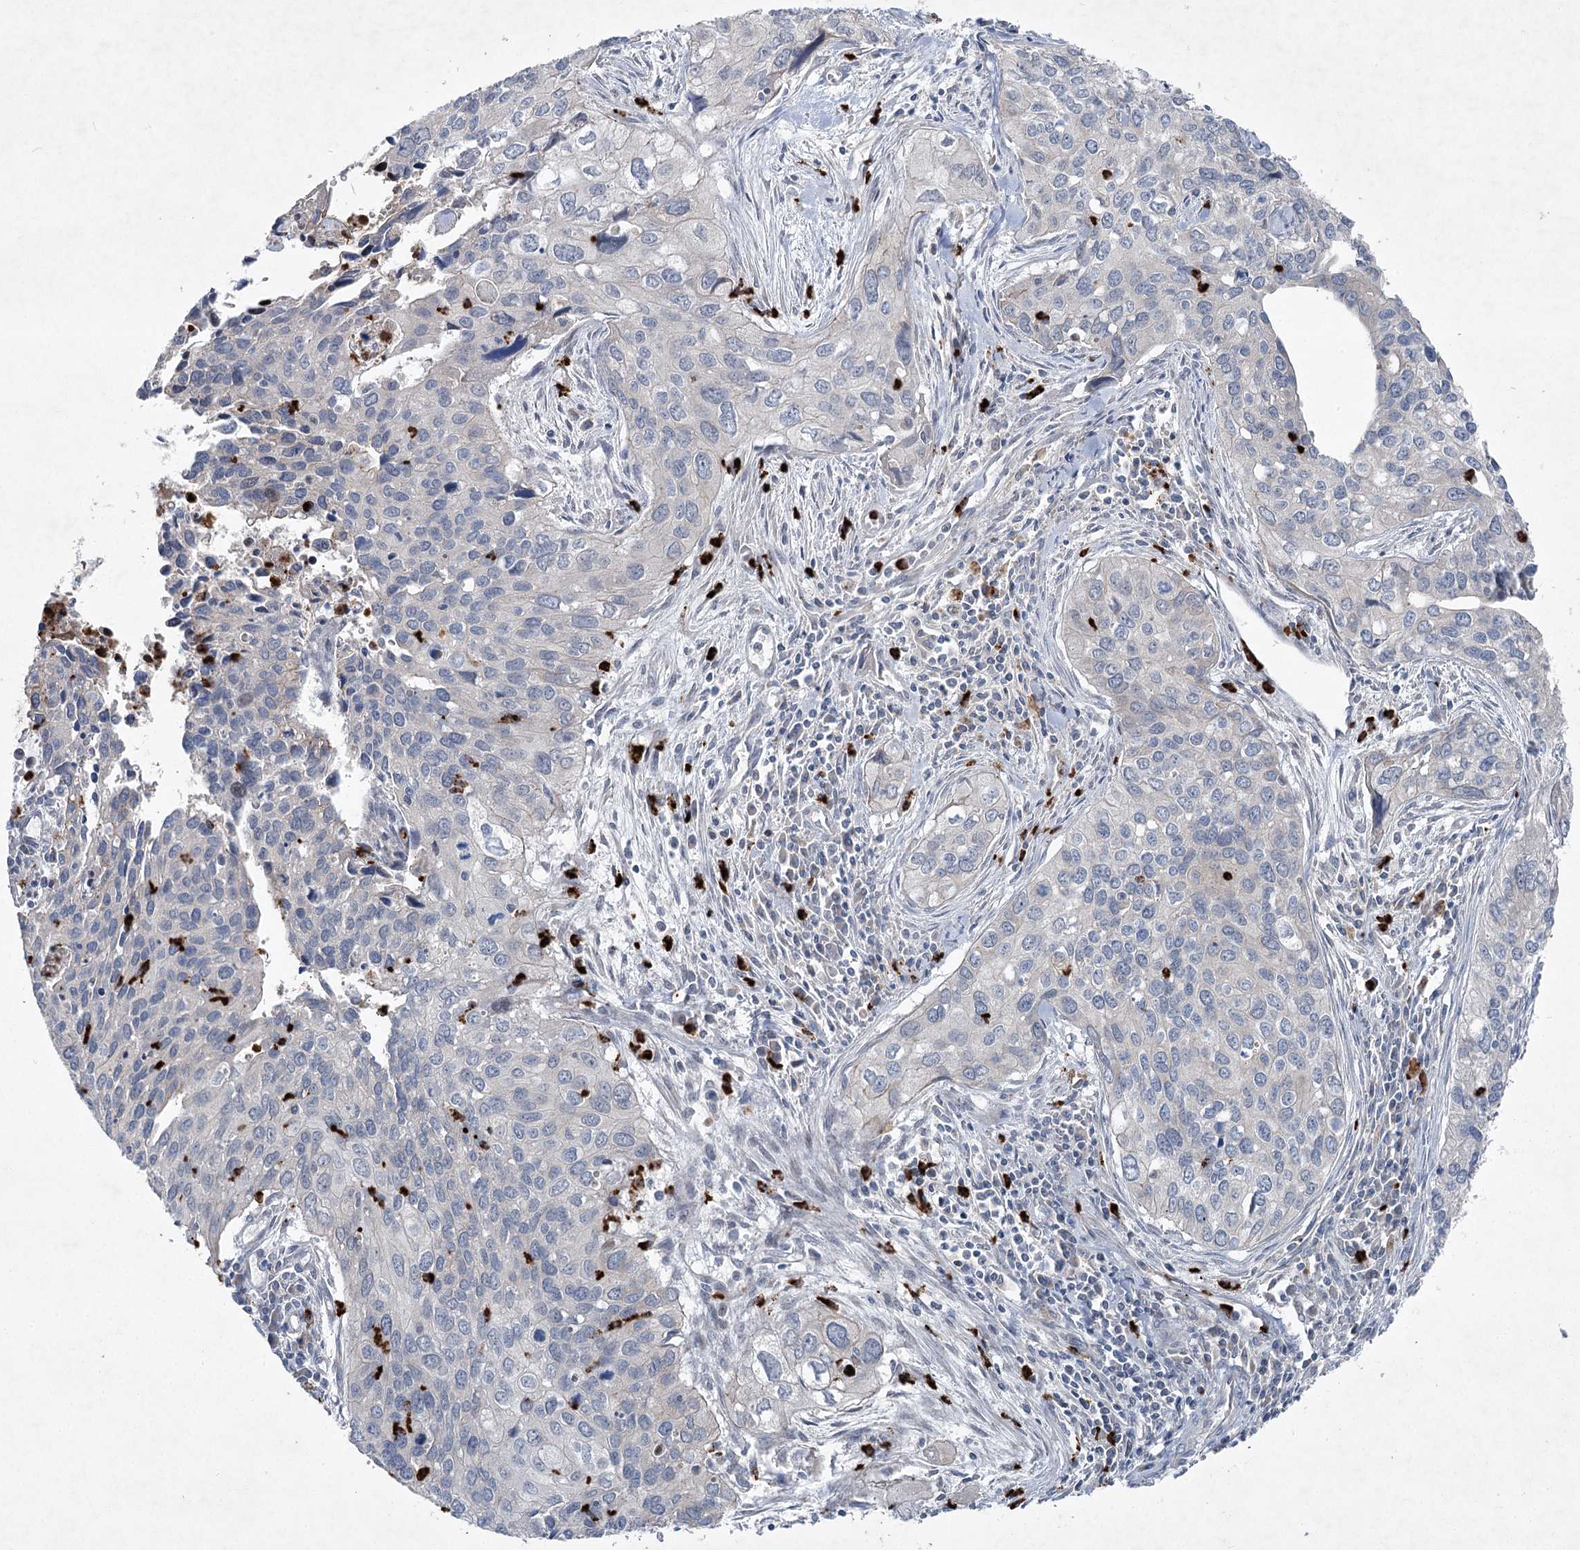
{"staining": {"intensity": "negative", "quantity": "none", "location": "none"}, "tissue": "cervical cancer", "cell_type": "Tumor cells", "image_type": "cancer", "snomed": [{"axis": "morphology", "description": "Squamous cell carcinoma, NOS"}, {"axis": "topography", "description": "Cervix"}], "caption": "Tumor cells show no significant positivity in cervical cancer (squamous cell carcinoma).", "gene": "PLA2G12A", "patient": {"sex": "female", "age": 55}}